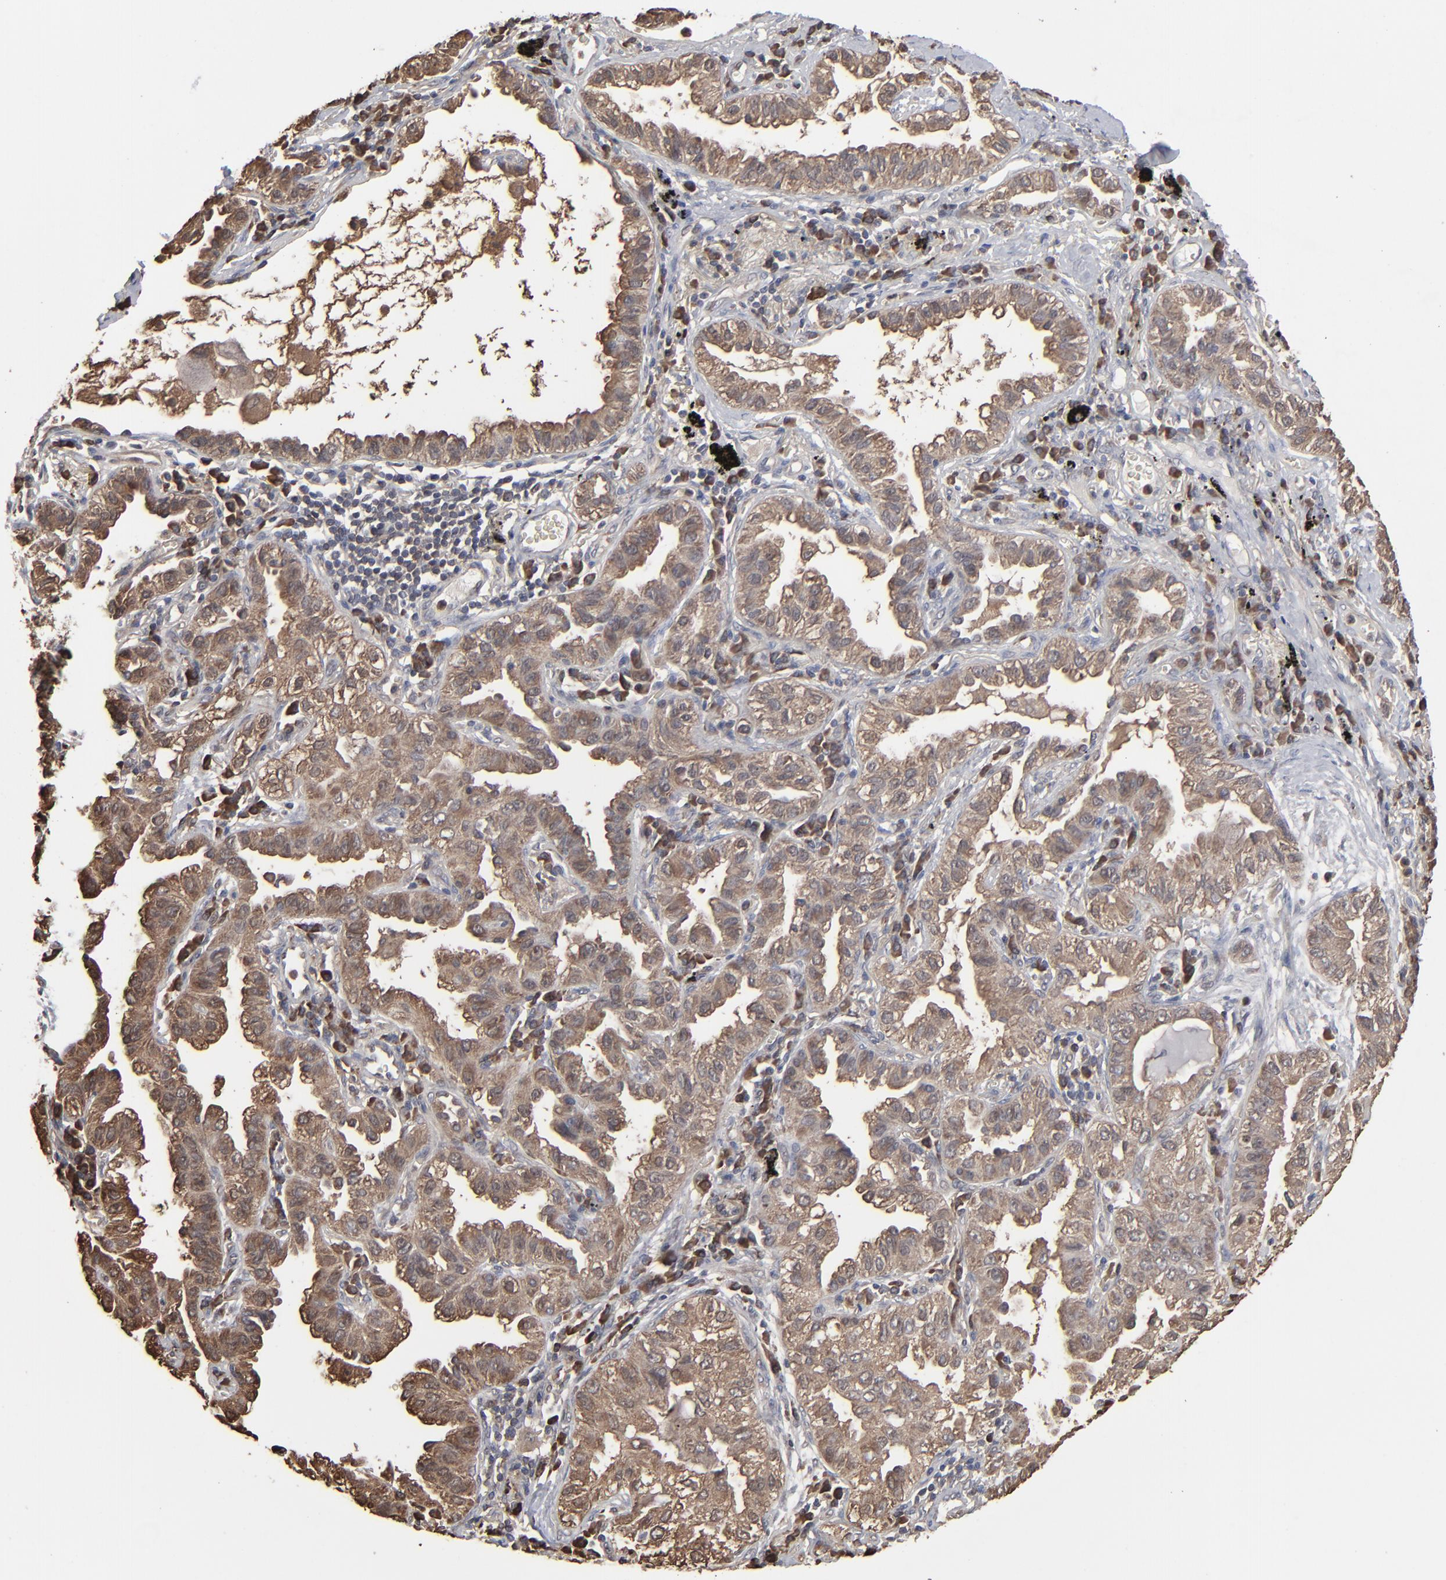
{"staining": {"intensity": "strong", "quantity": ">75%", "location": "cytoplasmic/membranous"}, "tissue": "lung cancer", "cell_type": "Tumor cells", "image_type": "cancer", "snomed": [{"axis": "morphology", "description": "Adenocarcinoma, NOS"}, {"axis": "topography", "description": "Lung"}], "caption": "Immunohistochemistry staining of lung adenocarcinoma, which shows high levels of strong cytoplasmic/membranous positivity in about >75% of tumor cells indicating strong cytoplasmic/membranous protein staining. The staining was performed using DAB (brown) for protein detection and nuclei were counterstained in hematoxylin (blue).", "gene": "NME1-NME2", "patient": {"sex": "female", "age": 50}}